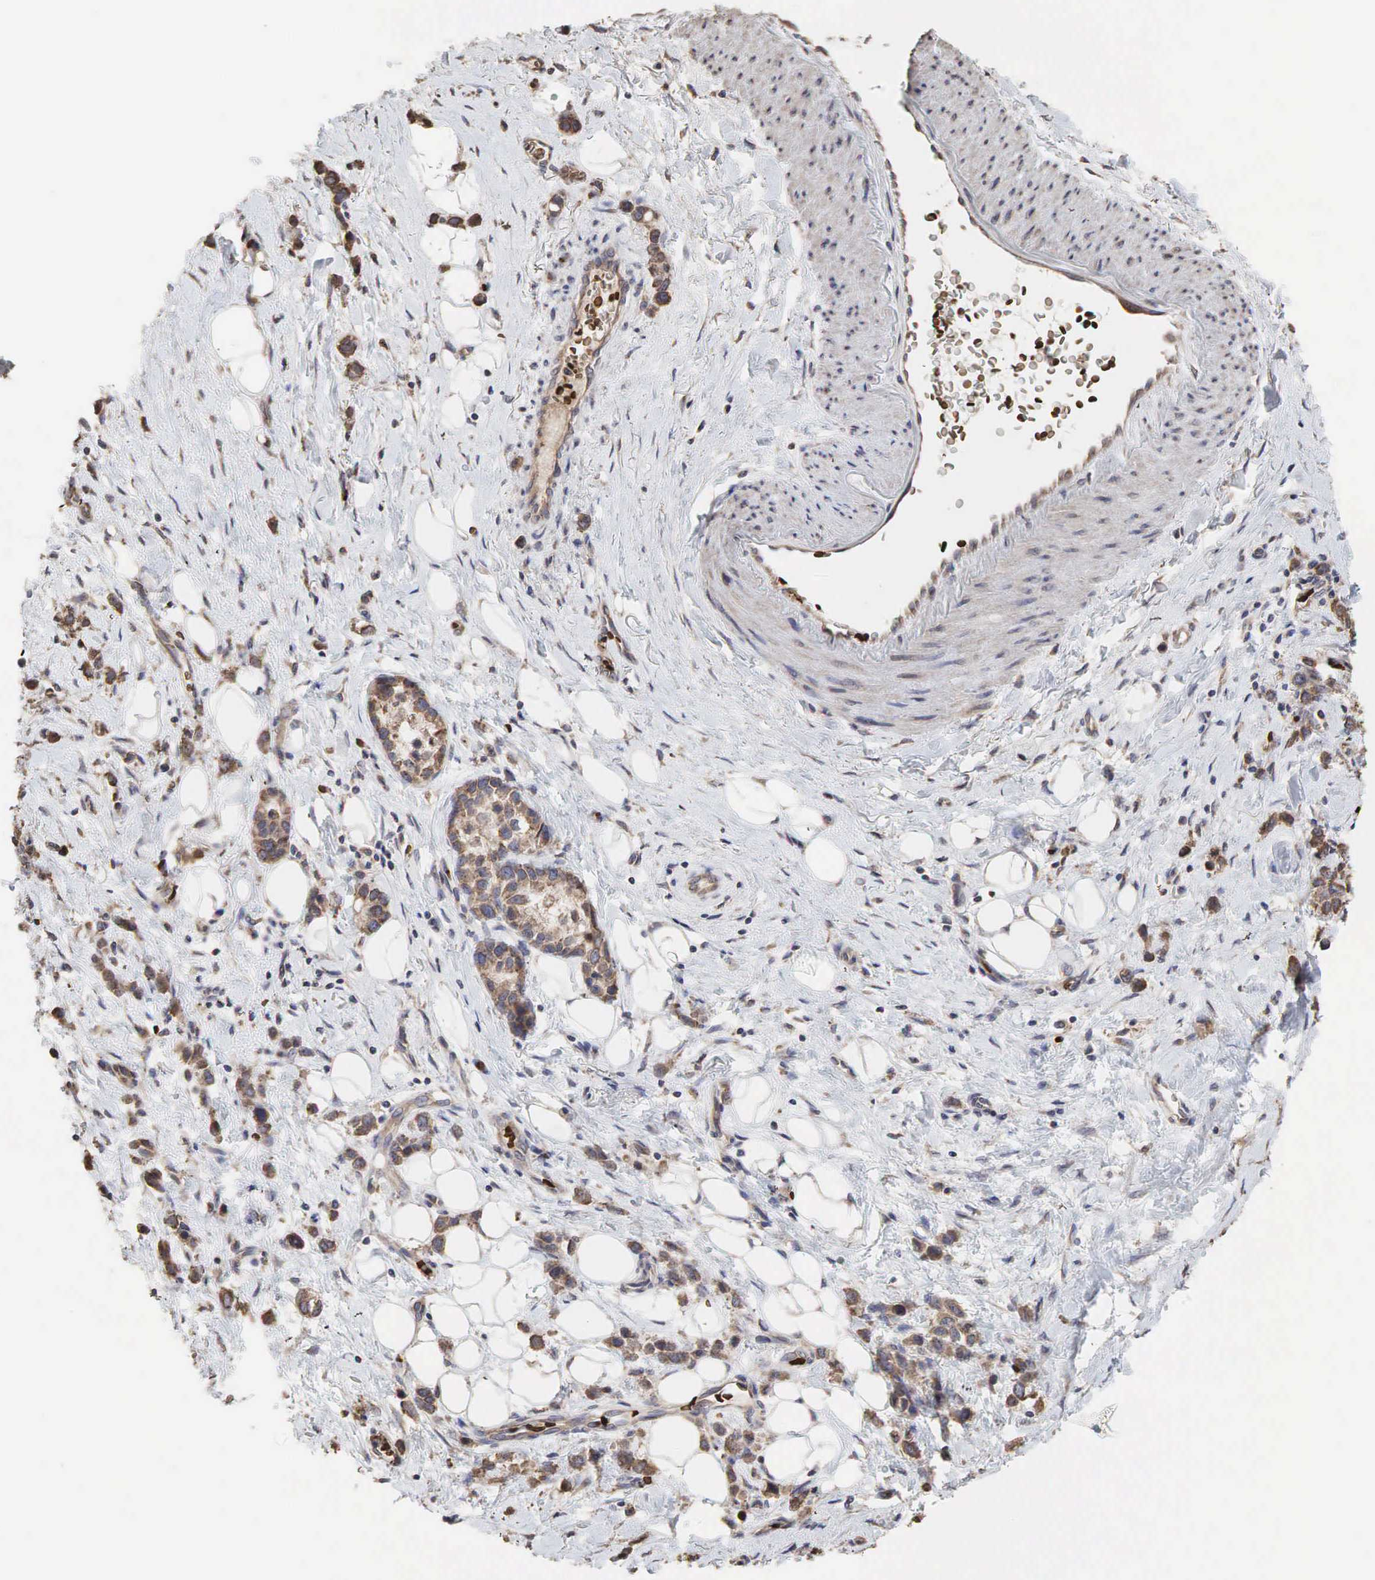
{"staining": {"intensity": "moderate", "quantity": "25%-75%", "location": "cytoplasmic/membranous"}, "tissue": "stomach cancer", "cell_type": "Tumor cells", "image_type": "cancer", "snomed": [{"axis": "morphology", "description": "Adenocarcinoma, NOS"}, {"axis": "topography", "description": "Stomach, upper"}], "caption": "Immunohistochemical staining of stomach adenocarcinoma demonstrates medium levels of moderate cytoplasmic/membranous protein positivity in approximately 25%-75% of tumor cells.", "gene": "PABPC5", "patient": {"sex": "male", "age": 76}}